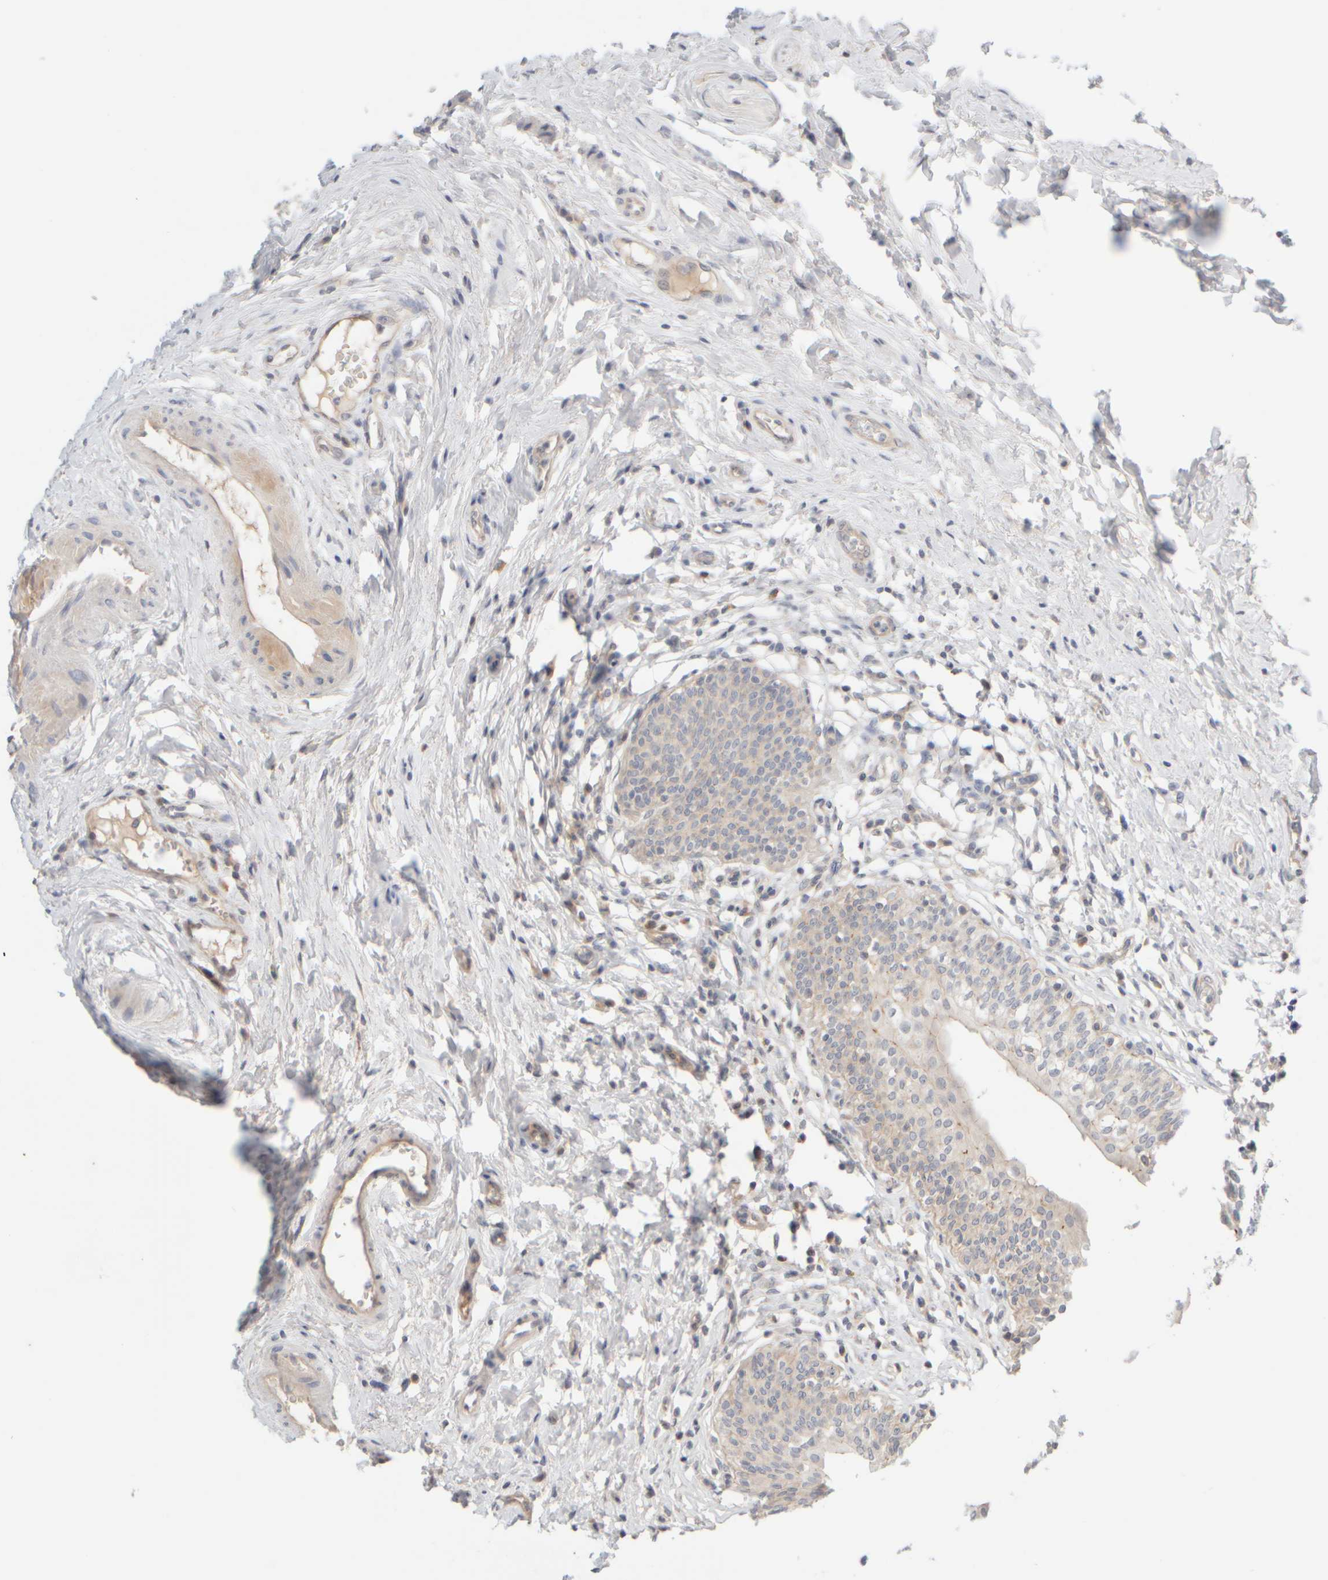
{"staining": {"intensity": "moderate", "quantity": ">75%", "location": "cytoplasmic/membranous"}, "tissue": "urinary bladder", "cell_type": "Urothelial cells", "image_type": "normal", "snomed": [{"axis": "morphology", "description": "Normal tissue, NOS"}, {"axis": "topography", "description": "Urinary bladder"}], "caption": "Immunohistochemical staining of unremarkable urinary bladder displays medium levels of moderate cytoplasmic/membranous staining in approximately >75% of urothelial cells. (Brightfield microscopy of DAB IHC at high magnification).", "gene": "GOPC", "patient": {"sex": "male", "age": 83}}